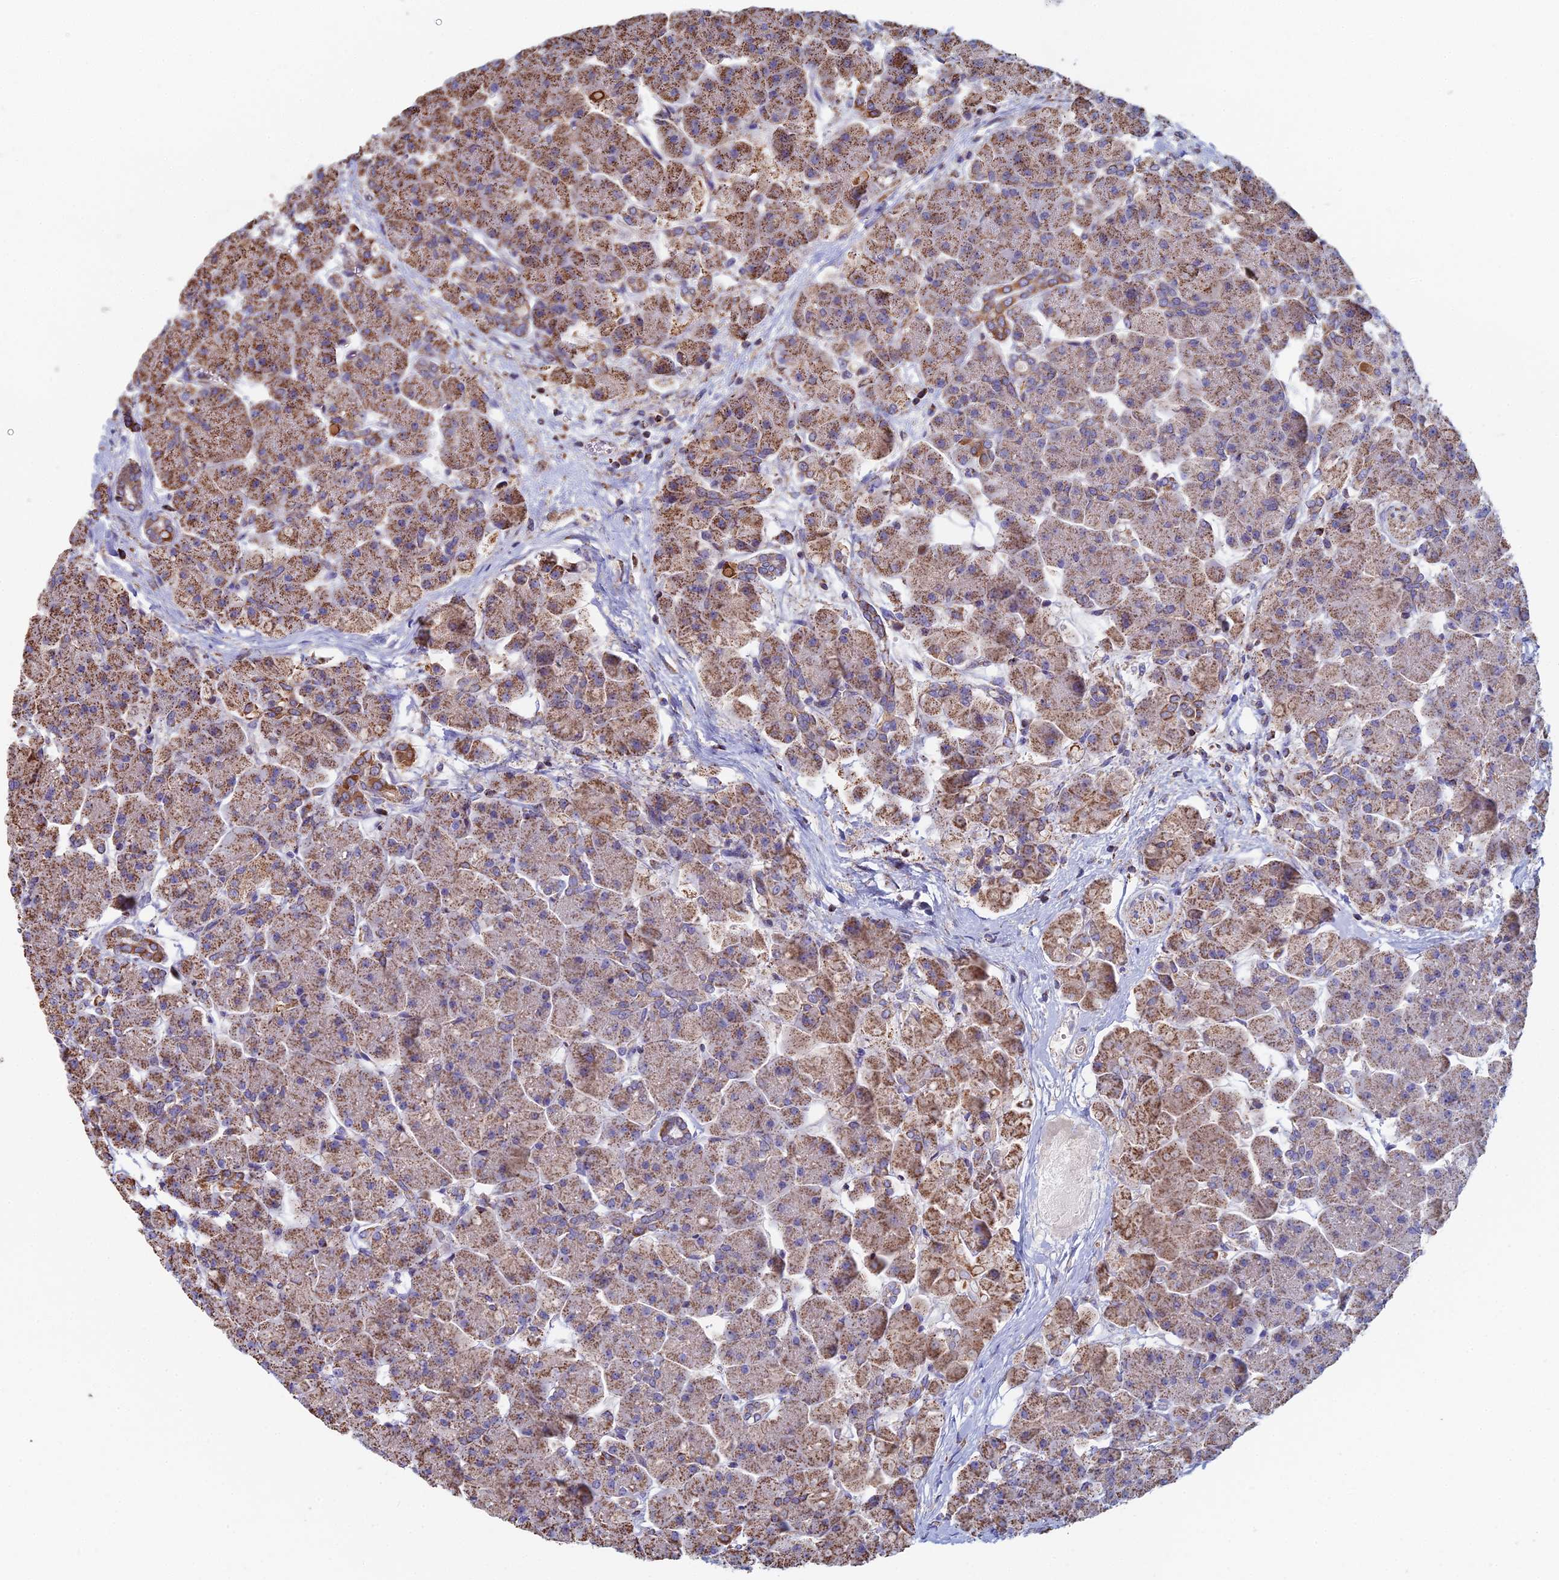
{"staining": {"intensity": "moderate", "quantity": ">75%", "location": "cytoplasmic/membranous"}, "tissue": "pancreas", "cell_type": "Exocrine glandular cells", "image_type": "normal", "snomed": [{"axis": "morphology", "description": "Normal tissue, NOS"}, {"axis": "topography", "description": "Pancreas"}], "caption": "Moderate cytoplasmic/membranous protein positivity is identified in about >75% of exocrine glandular cells in pancreas.", "gene": "SPOCK2", "patient": {"sex": "male", "age": 66}}